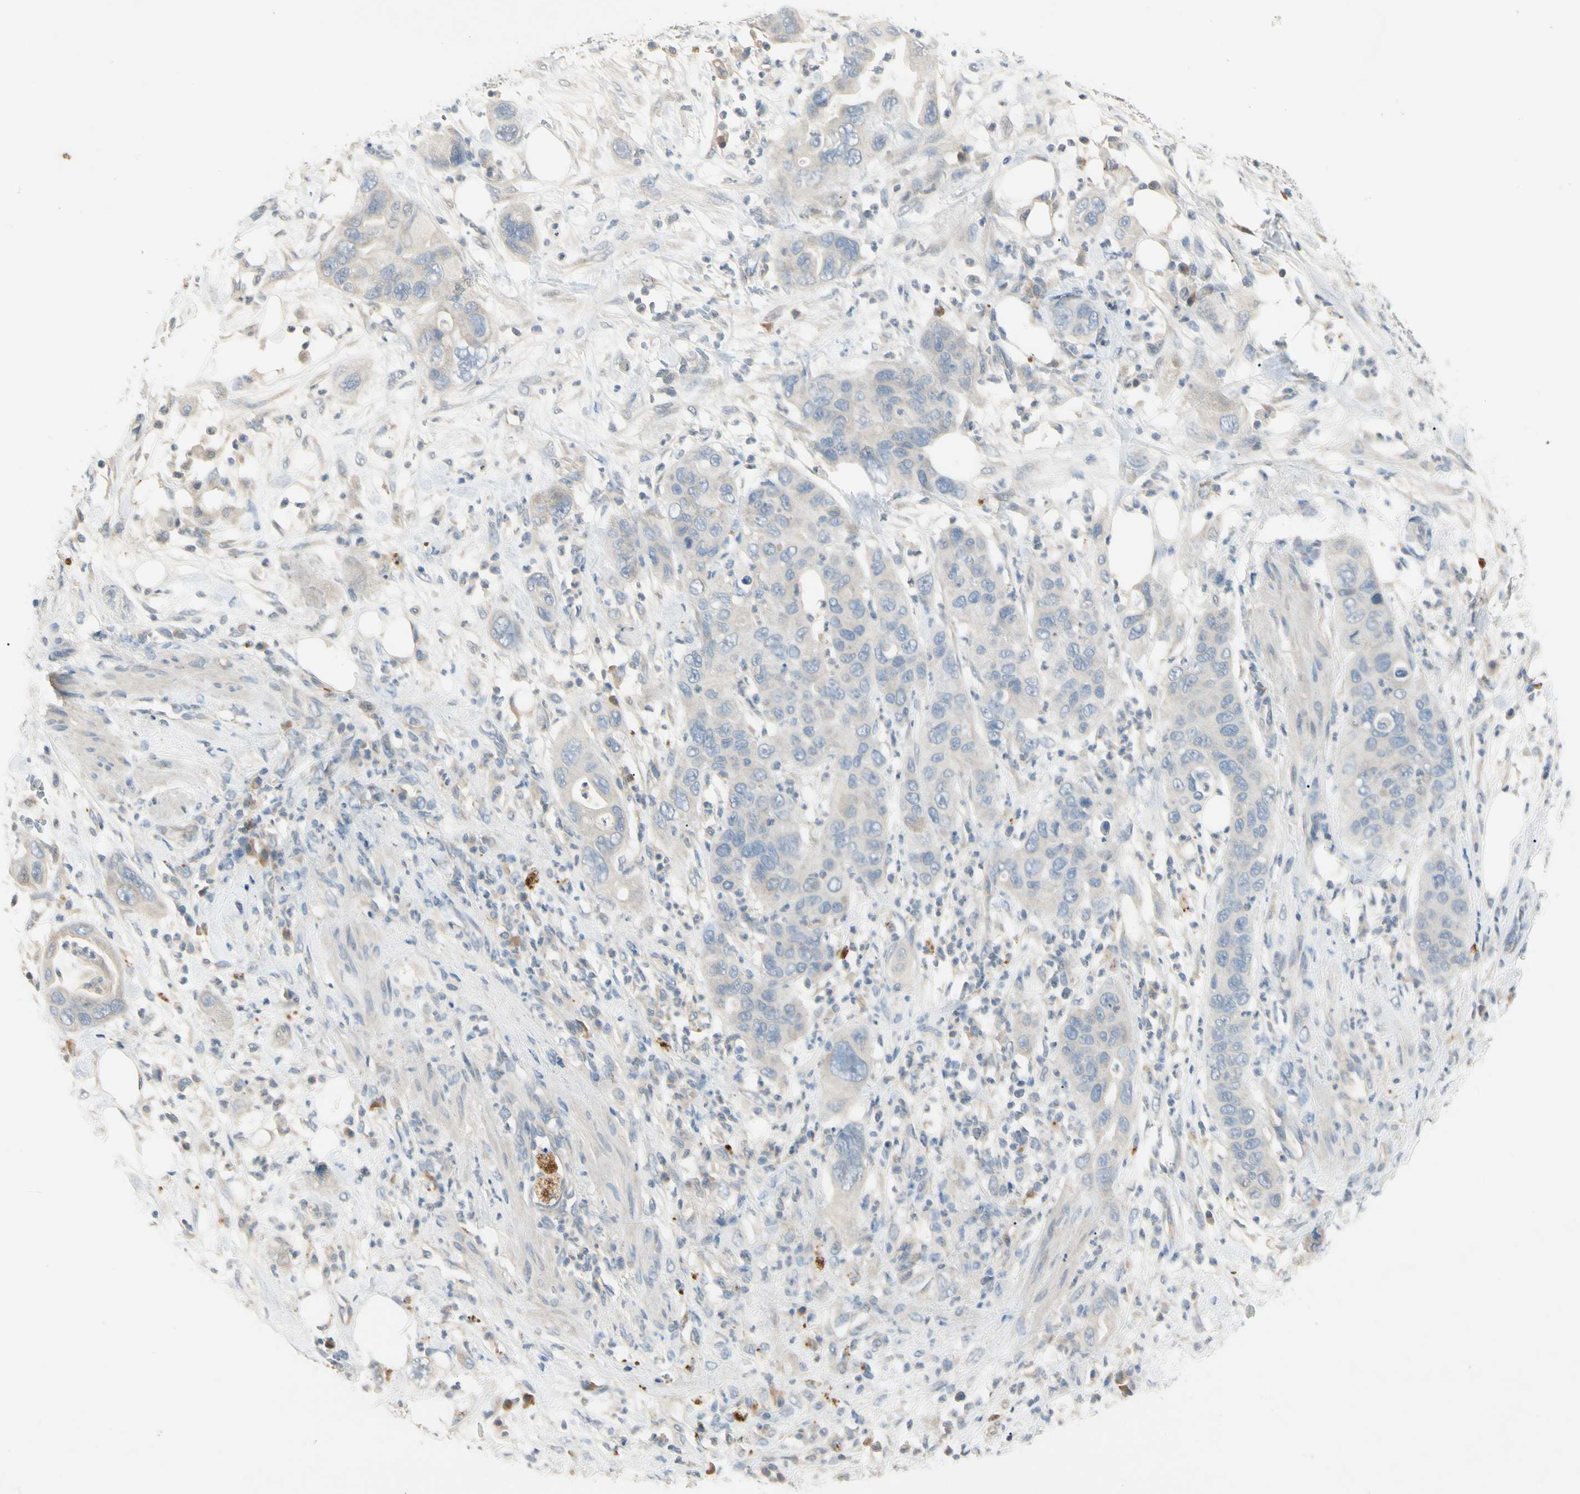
{"staining": {"intensity": "negative", "quantity": "none", "location": "none"}, "tissue": "pancreatic cancer", "cell_type": "Tumor cells", "image_type": "cancer", "snomed": [{"axis": "morphology", "description": "Adenocarcinoma, NOS"}, {"axis": "topography", "description": "Pancreas"}], "caption": "IHC histopathology image of neoplastic tissue: human pancreatic cancer (adenocarcinoma) stained with DAB shows no significant protein positivity in tumor cells.", "gene": "PRSS21", "patient": {"sex": "female", "age": 71}}